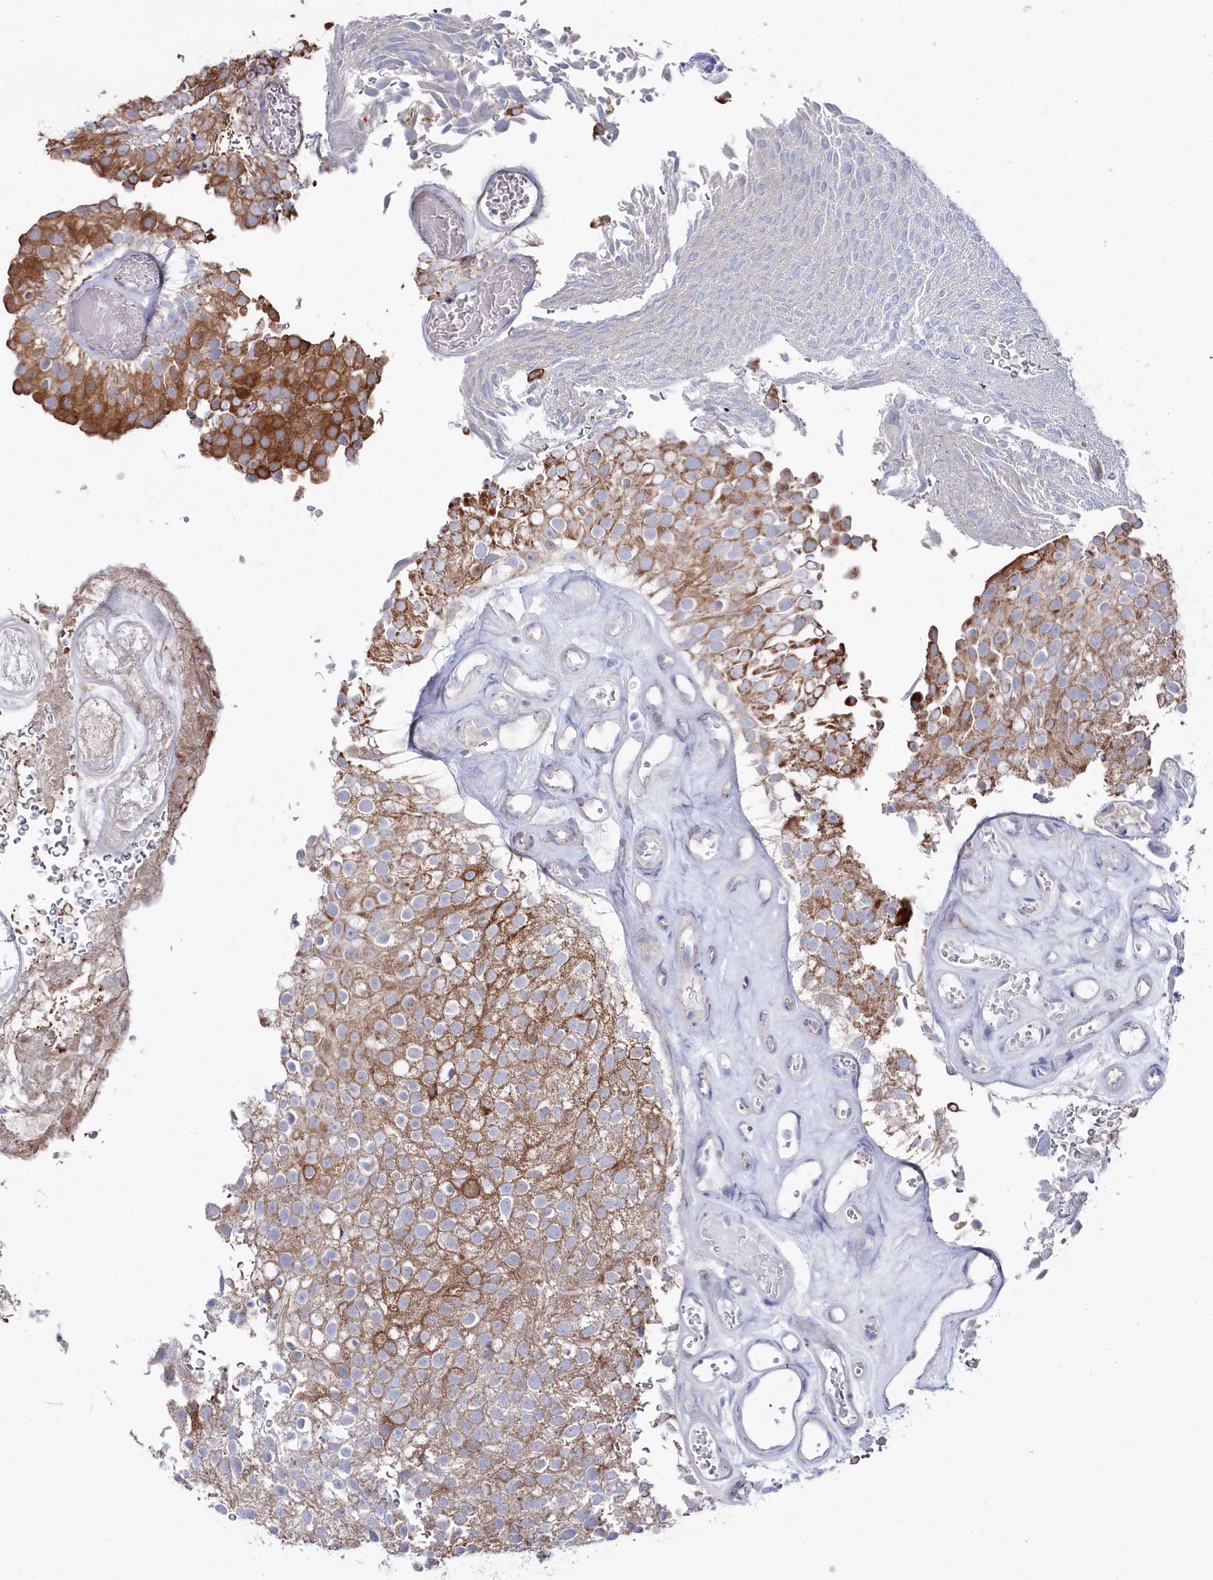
{"staining": {"intensity": "moderate", "quantity": ">75%", "location": "cytoplasmic/membranous"}, "tissue": "urothelial cancer", "cell_type": "Tumor cells", "image_type": "cancer", "snomed": [{"axis": "morphology", "description": "Urothelial carcinoma, Low grade"}, {"axis": "topography", "description": "Urinary bladder"}], "caption": "High-power microscopy captured an immunohistochemistry micrograph of low-grade urothelial carcinoma, revealing moderate cytoplasmic/membranous staining in about >75% of tumor cells. (brown staining indicates protein expression, while blue staining denotes nuclei).", "gene": "GLS2", "patient": {"sex": "male", "age": 78}}